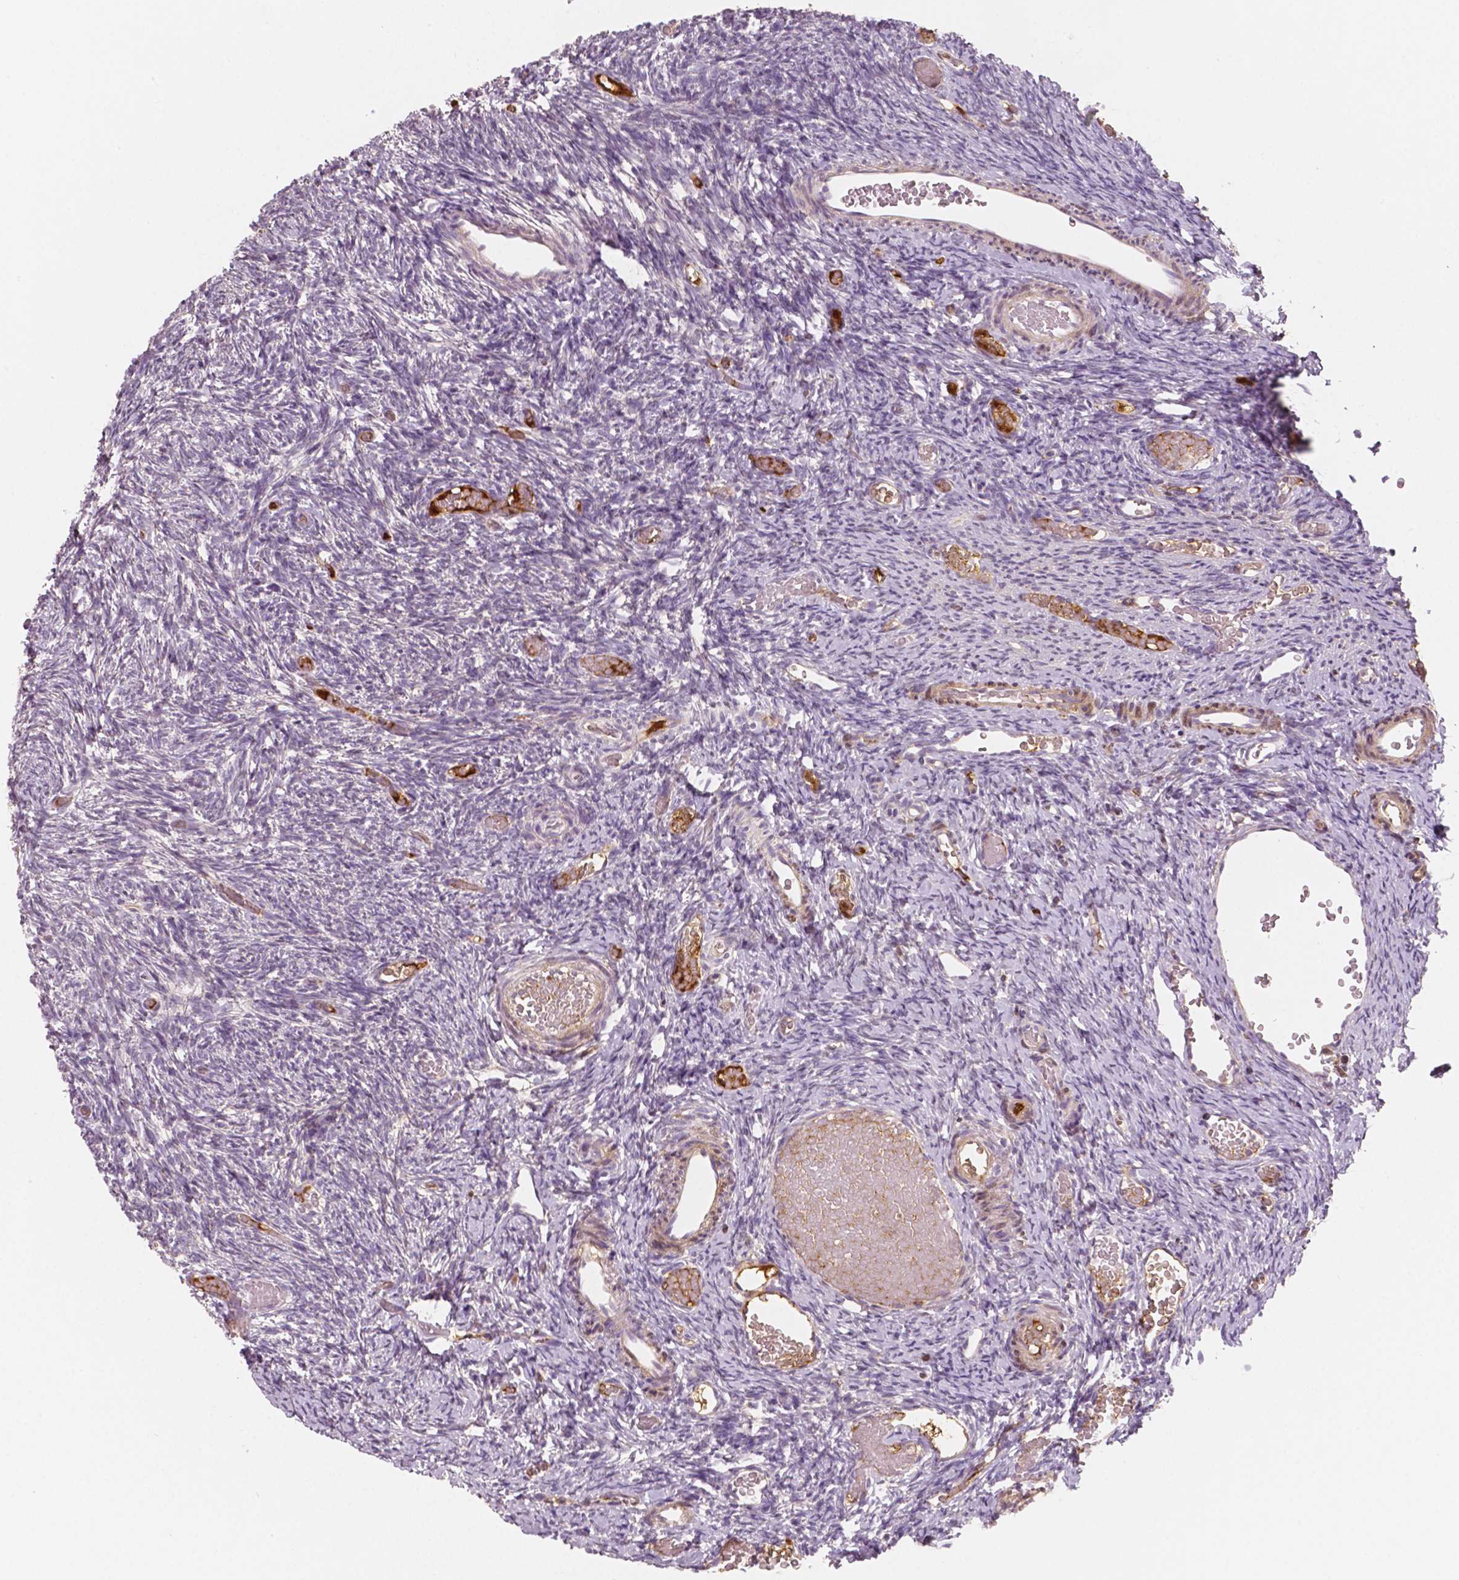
{"staining": {"intensity": "negative", "quantity": "none", "location": "none"}, "tissue": "ovary", "cell_type": "Follicle cells", "image_type": "normal", "snomed": [{"axis": "morphology", "description": "Normal tissue, NOS"}, {"axis": "topography", "description": "Ovary"}], "caption": "Immunohistochemical staining of unremarkable human ovary demonstrates no significant expression in follicle cells. Nuclei are stained in blue.", "gene": "APOA4", "patient": {"sex": "female", "age": 39}}